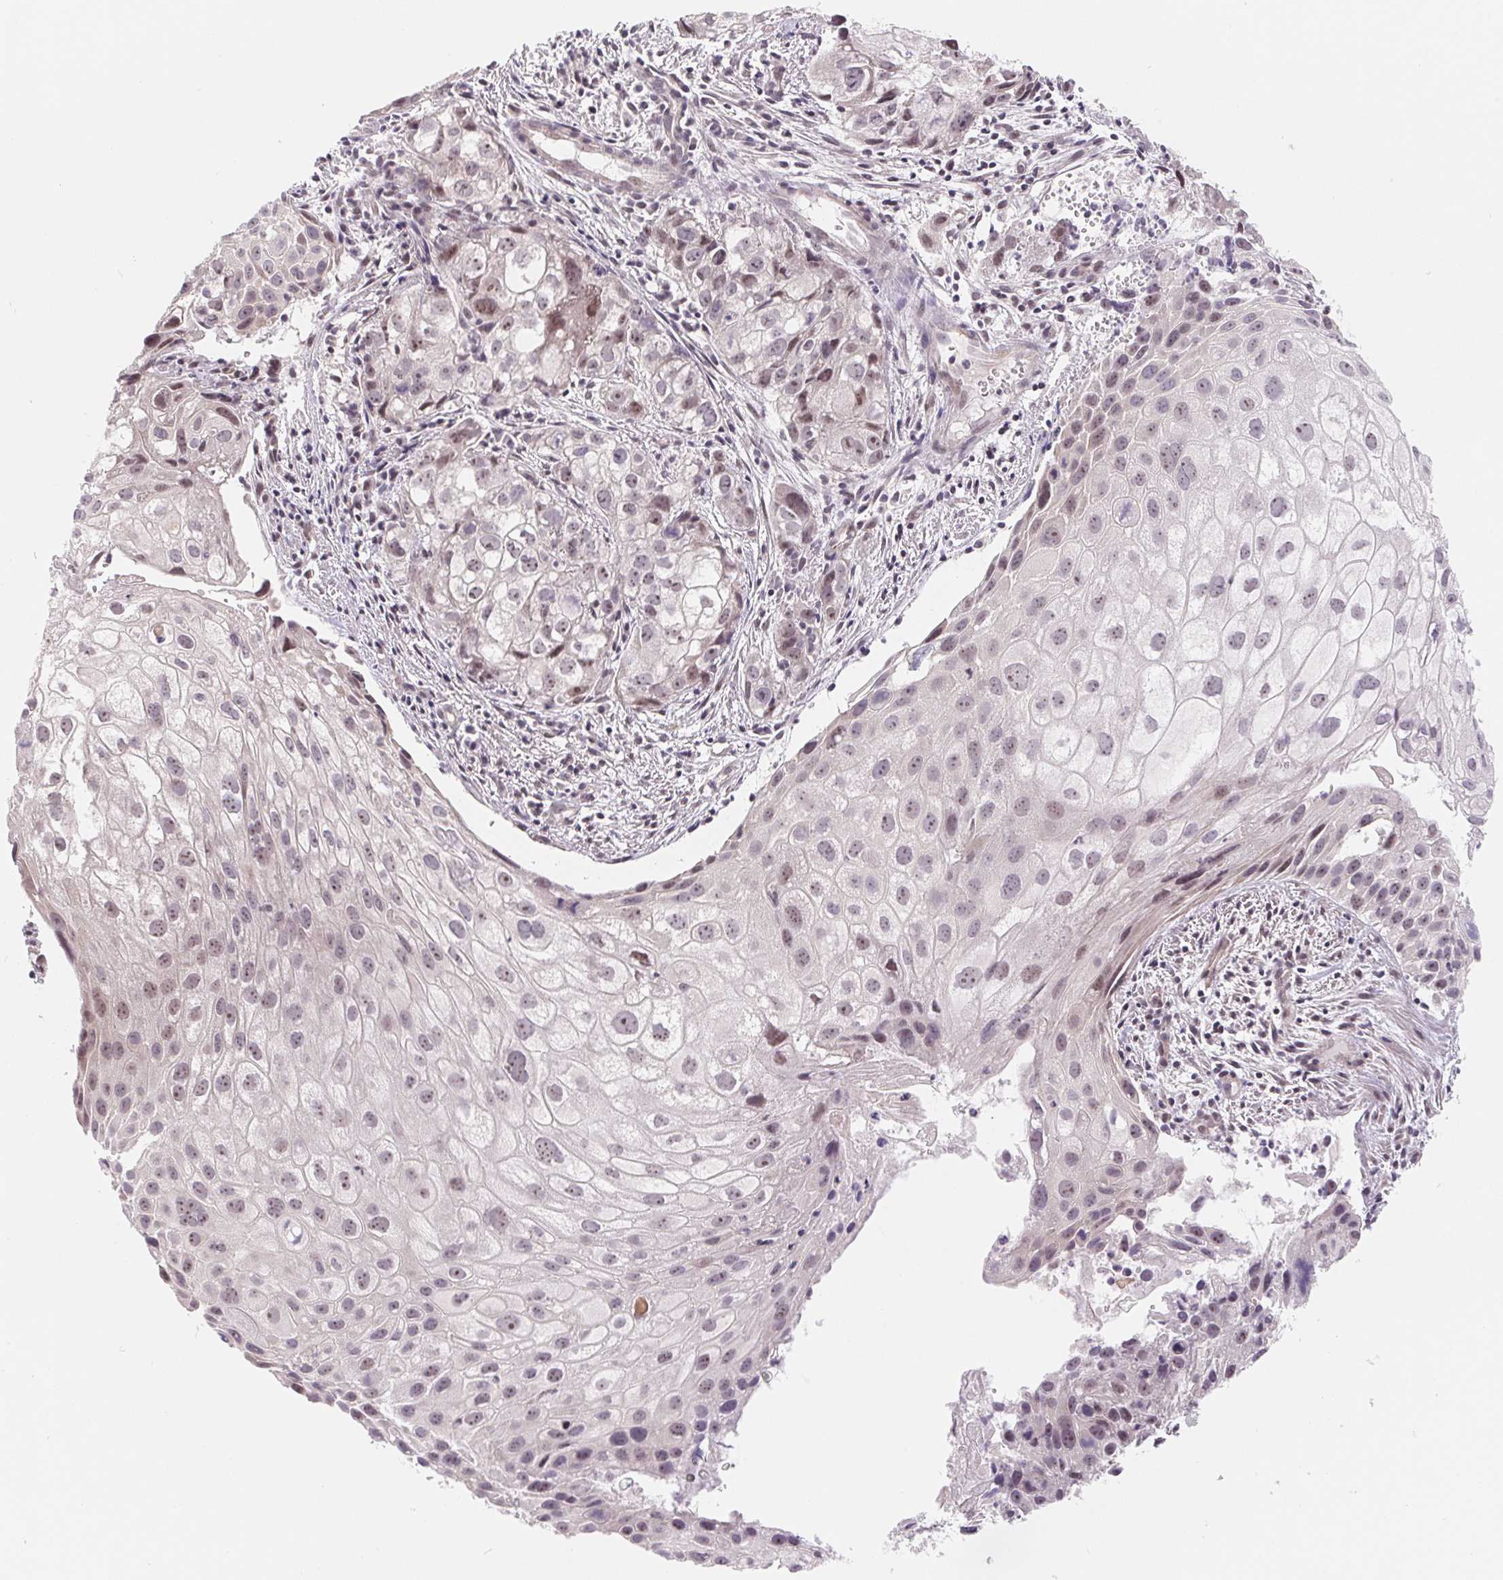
{"staining": {"intensity": "moderate", "quantity": "<25%", "location": "nuclear"}, "tissue": "cervical cancer", "cell_type": "Tumor cells", "image_type": "cancer", "snomed": [{"axis": "morphology", "description": "Squamous cell carcinoma, NOS"}, {"axis": "topography", "description": "Cervix"}], "caption": "Moderate nuclear protein staining is appreciated in approximately <25% of tumor cells in cervical cancer (squamous cell carcinoma). The protein is stained brown, and the nuclei are stained in blue (DAB (3,3'-diaminobenzidine) IHC with brightfield microscopy, high magnification).", "gene": "LCA5L", "patient": {"sex": "female", "age": 53}}